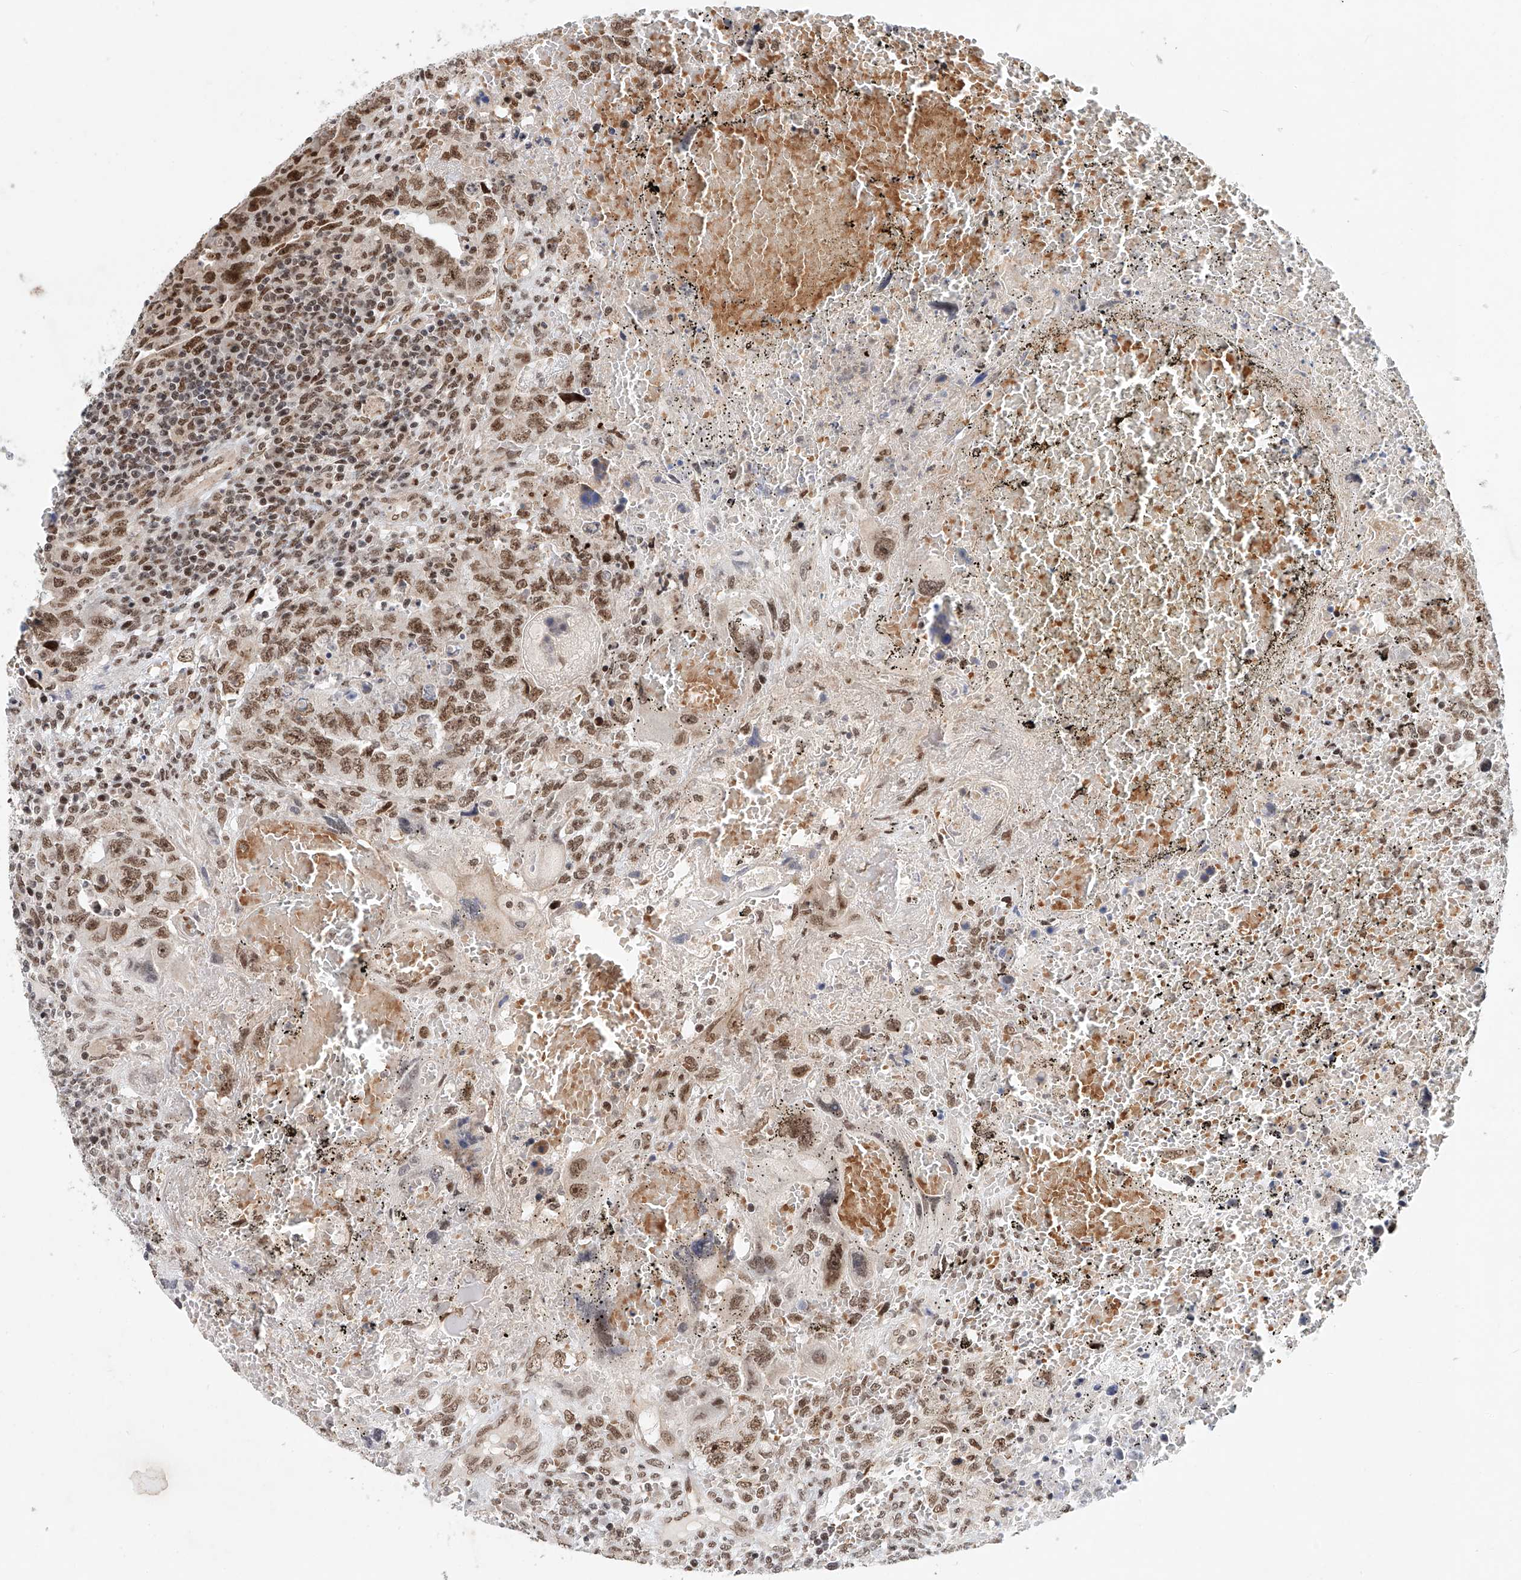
{"staining": {"intensity": "moderate", "quantity": ">75%", "location": "nuclear"}, "tissue": "testis cancer", "cell_type": "Tumor cells", "image_type": "cancer", "snomed": [{"axis": "morphology", "description": "Carcinoma, Embryonal, NOS"}, {"axis": "topography", "description": "Testis"}], "caption": "A brown stain highlights moderate nuclear positivity of a protein in human testis embryonal carcinoma tumor cells.", "gene": "ZNF470", "patient": {"sex": "male", "age": 26}}